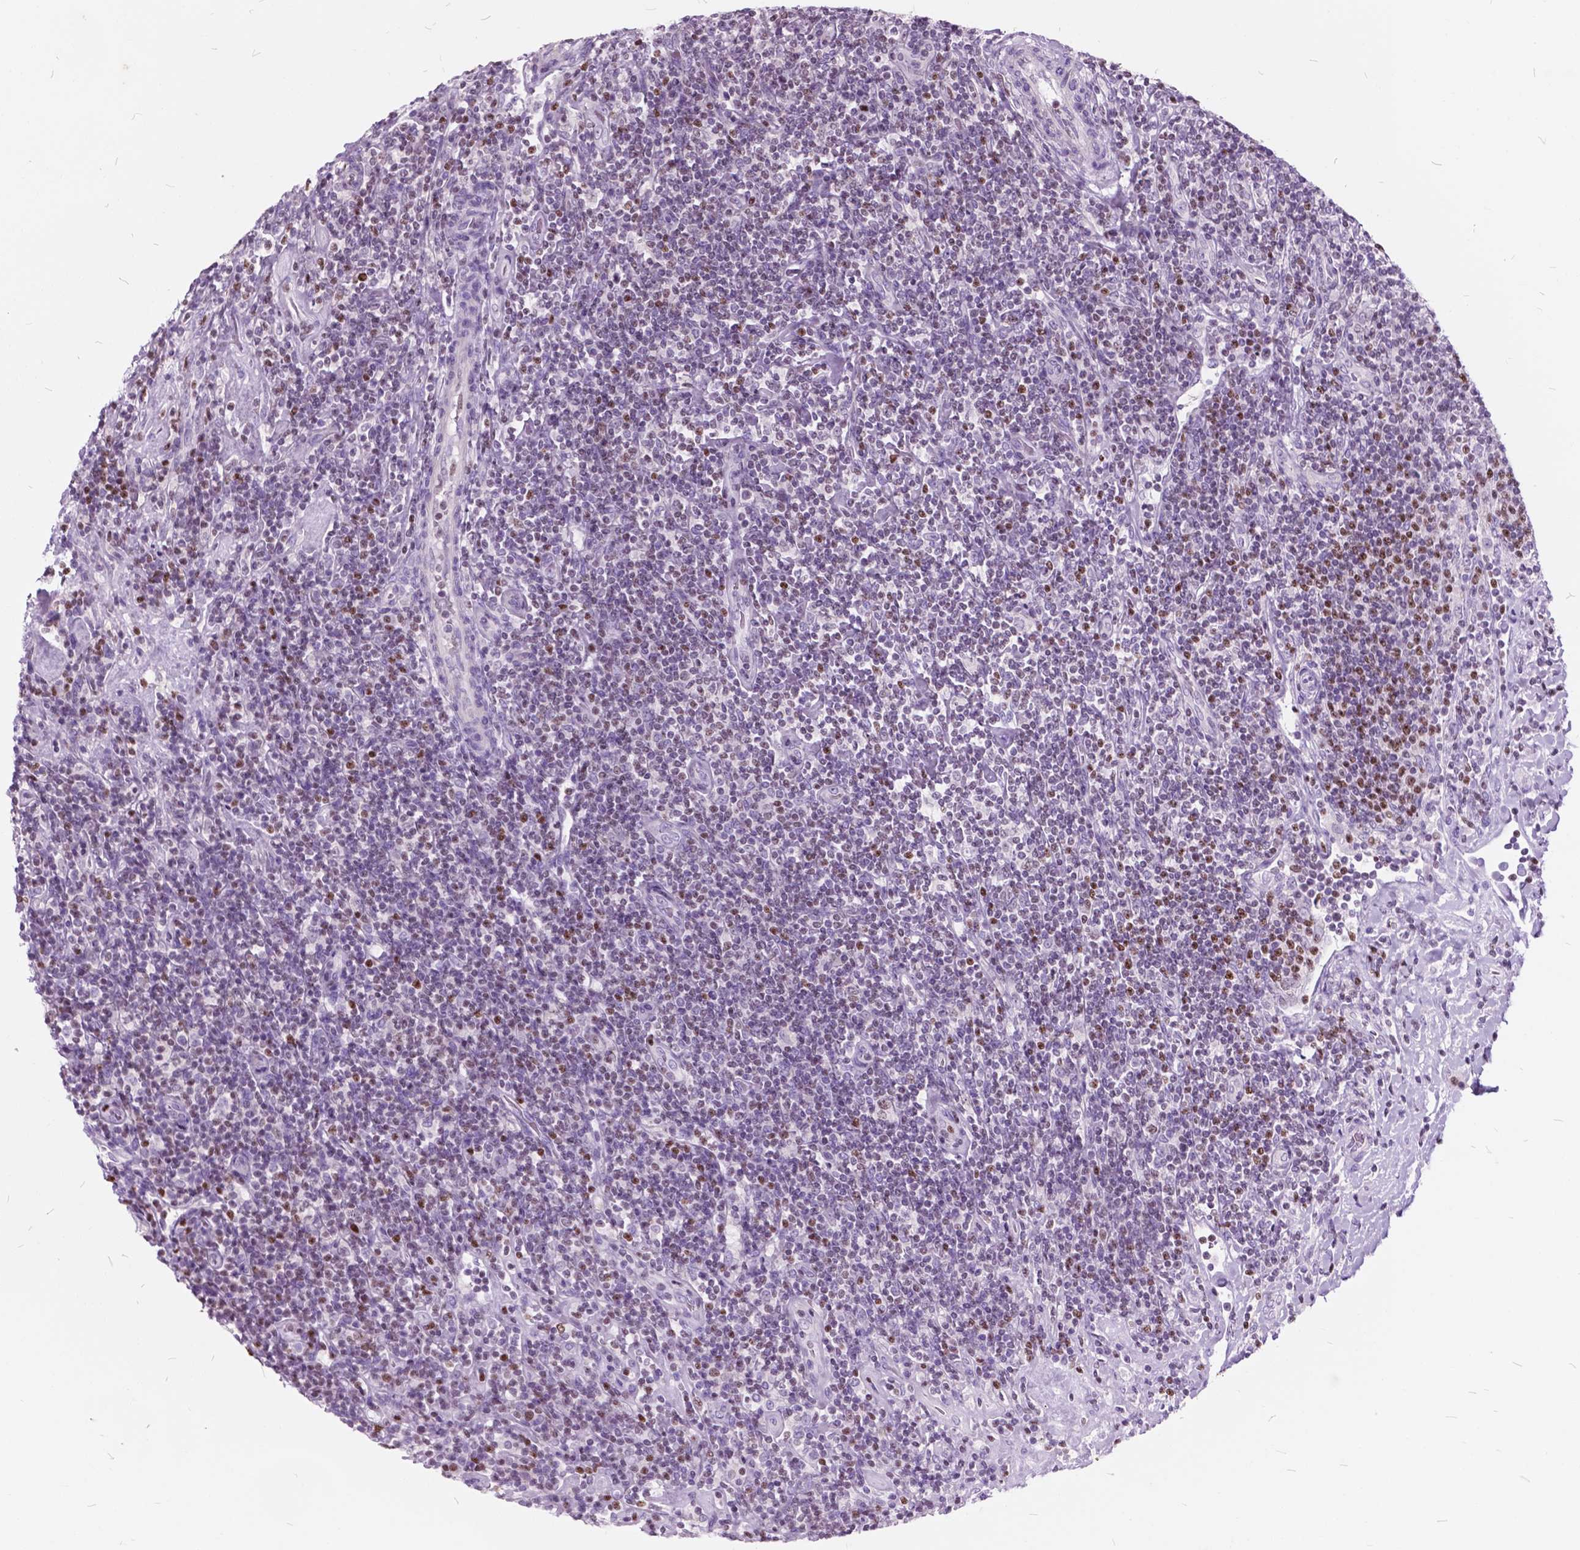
{"staining": {"intensity": "moderate", "quantity": "25%-75%", "location": "nuclear"}, "tissue": "lymphoma", "cell_type": "Tumor cells", "image_type": "cancer", "snomed": [{"axis": "morphology", "description": "Hodgkin's disease, NOS"}, {"axis": "topography", "description": "Lymph node"}], "caption": "Protein expression analysis of human Hodgkin's disease reveals moderate nuclear staining in about 25%-75% of tumor cells.", "gene": "SP140", "patient": {"sex": "male", "age": 40}}